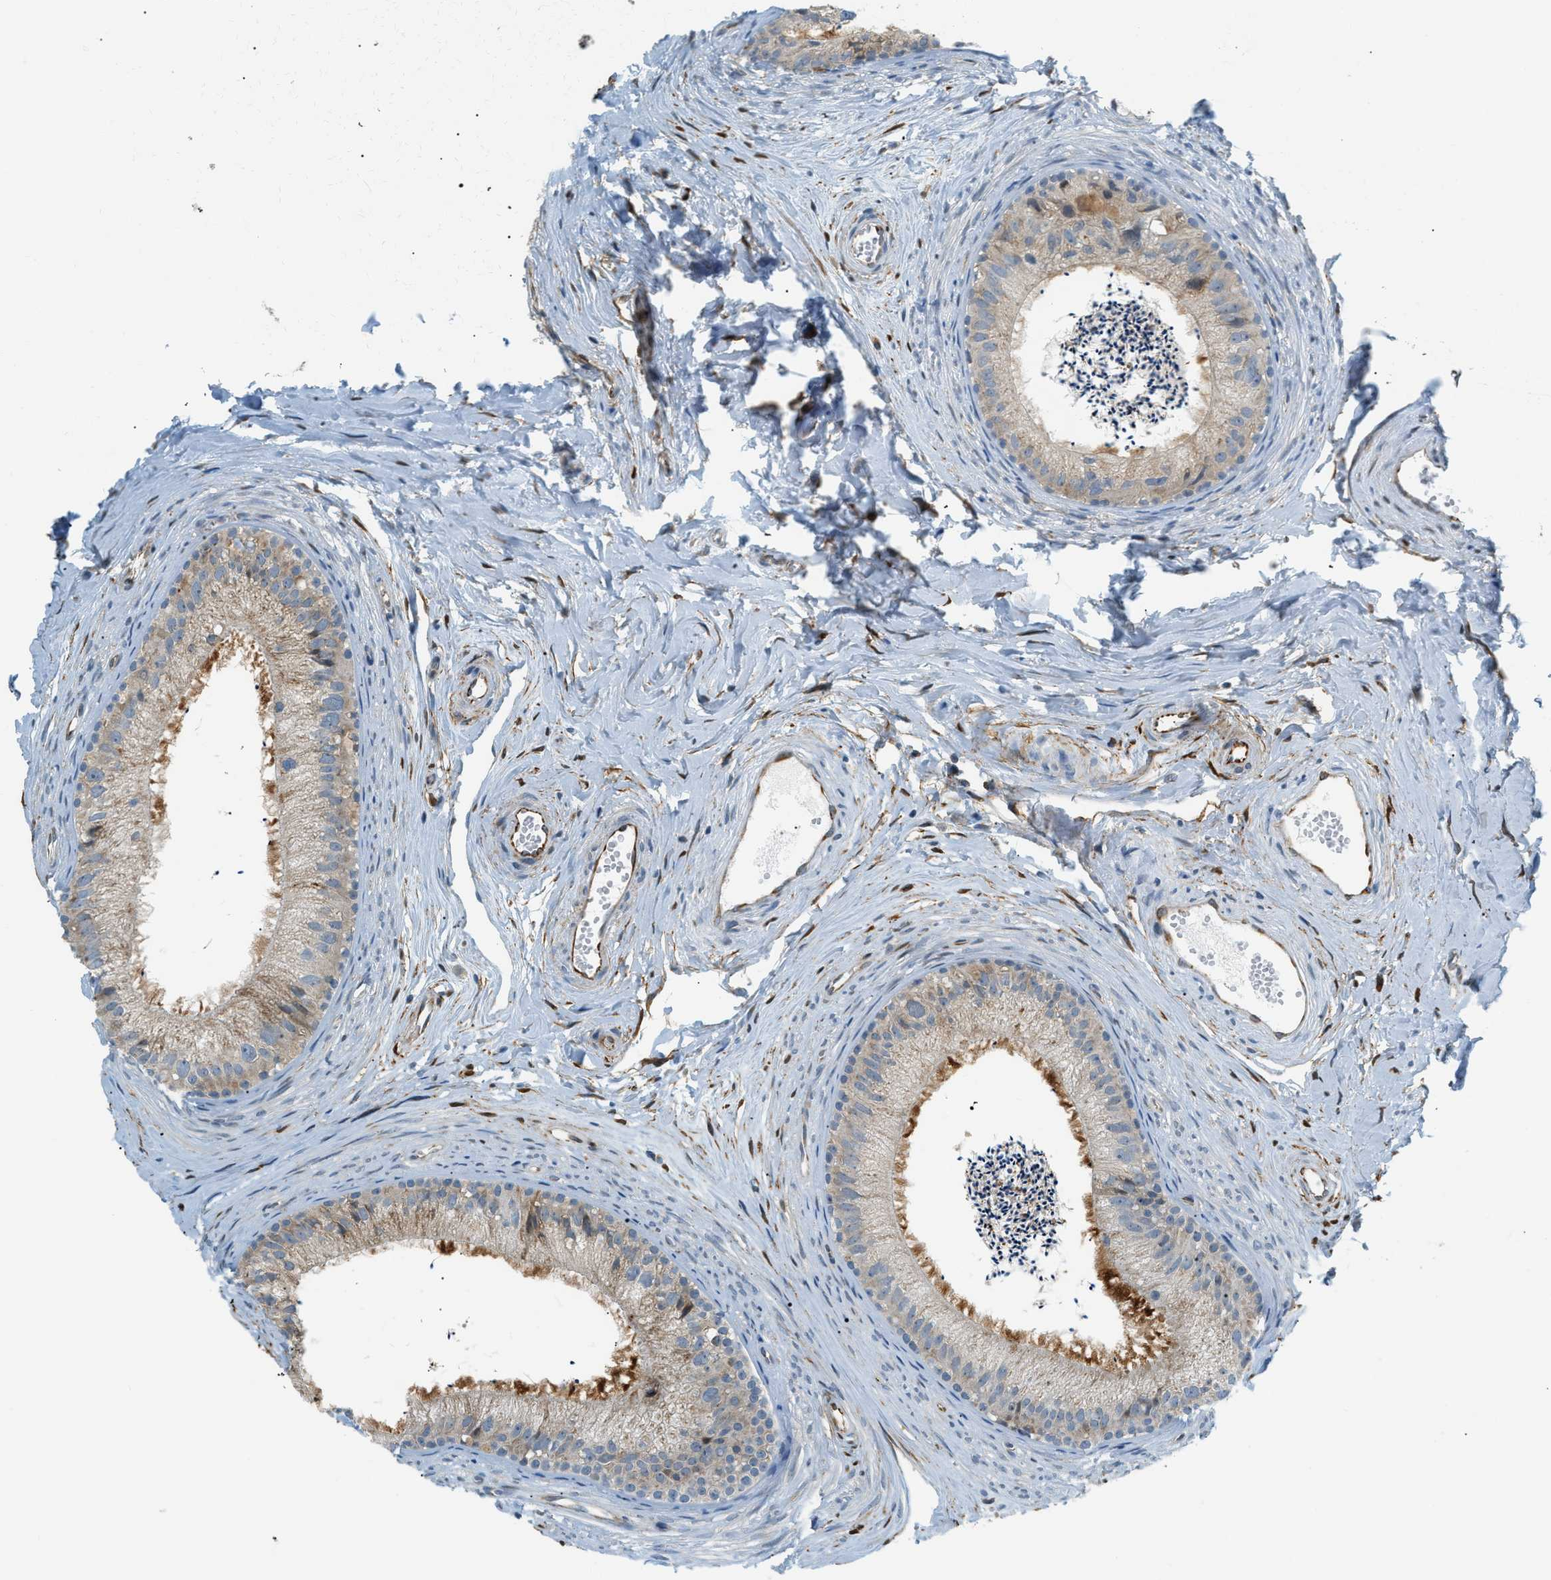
{"staining": {"intensity": "moderate", "quantity": "25%-75%", "location": "cytoplasmic/membranous"}, "tissue": "epididymis", "cell_type": "Glandular cells", "image_type": "normal", "snomed": [{"axis": "morphology", "description": "Normal tissue, NOS"}, {"axis": "topography", "description": "Epididymis"}], "caption": "Normal epididymis shows moderate cytoplasmic/membranous expression in approximately 25%-75% of glandular cells (DAB (3,3'-diaminobenzidine) IHC with brightfield microscopy, high magnification)..", "gene": "PIGG", "patient": {"sex": "male", "age": 56}}